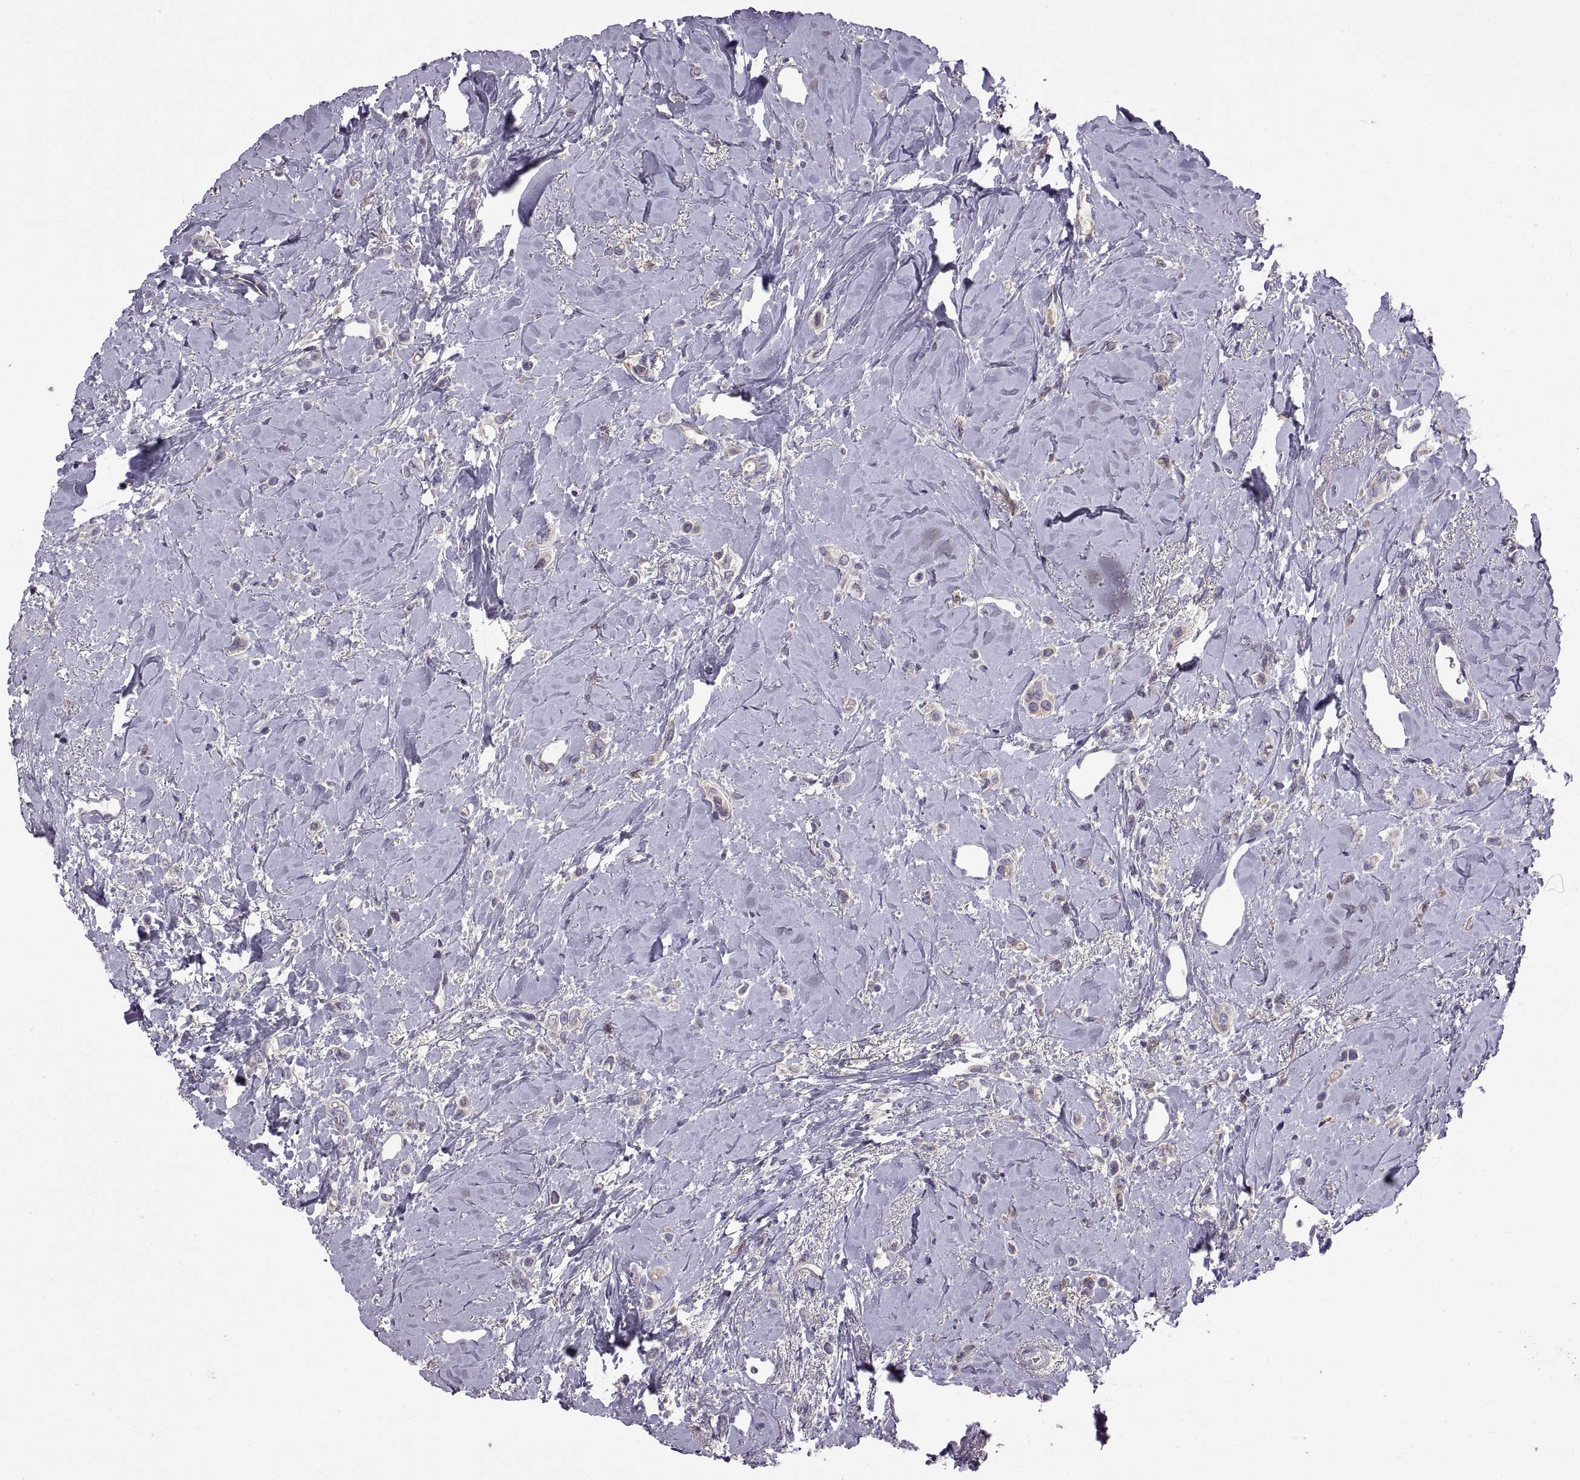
{"staining": {"intensity": "negative", "quantity": "none", "location": "none"}, "tissue": "breast cancer", "cell_type": "Tumor cells", "image_type": "cancer", "snomed": [{"axis": "morphology", "description": "Lobular carcinoma"}, {"axis": "topography", "description": "Breast"}], "caption": "Lobular carcinoma (breast) was stained to show a protein in brown. There is no significant staining in tumor cells.", "gene": "ARSL", "patient": {"sex": "female", "age": 66}}